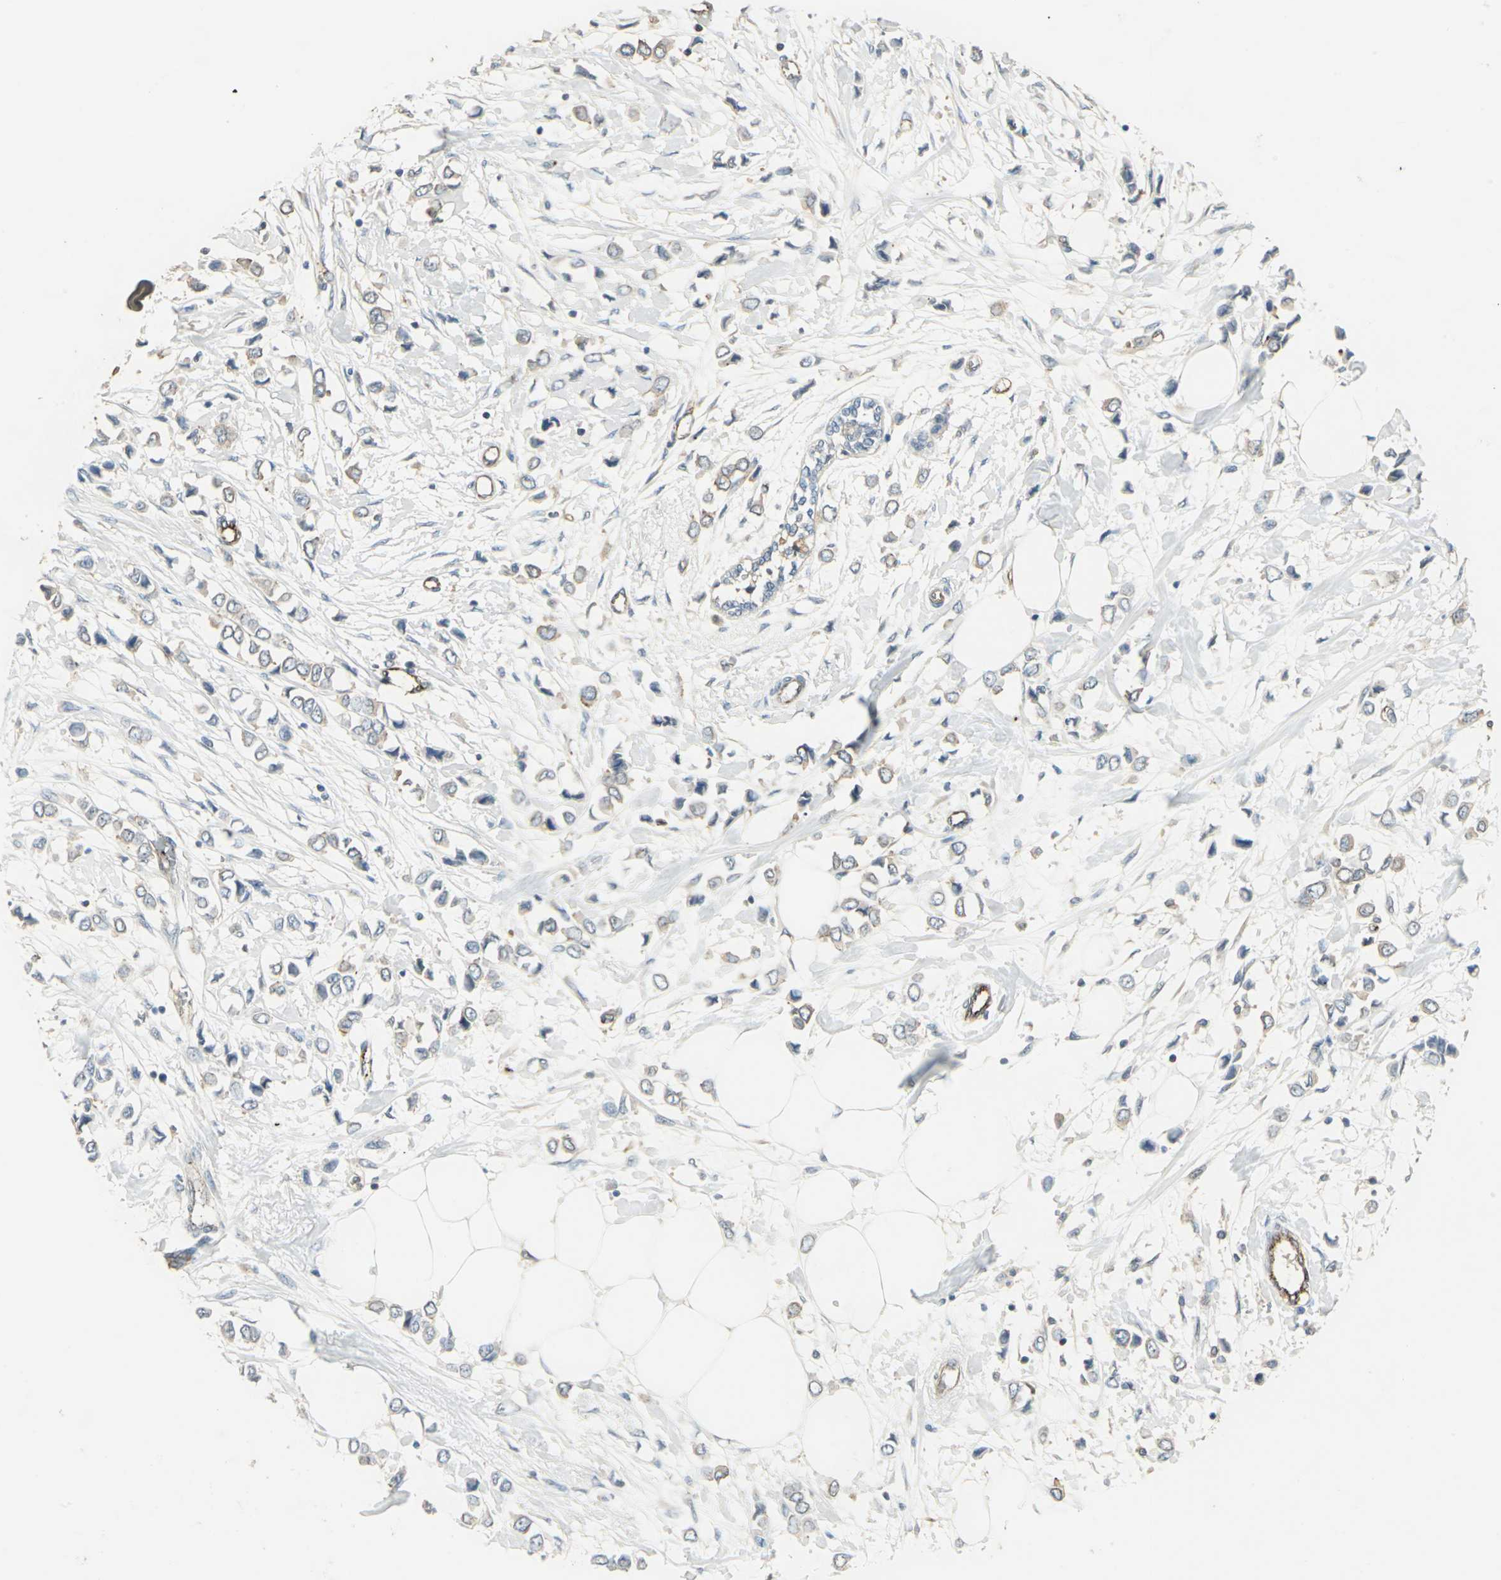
{"staining": {"intensity": "weak", "quantity": "25%-75%", "location": "cytoplasmic/membranous"}, "tissue": "breast cancer", "cell_type": "Tumor cells", "image_type": "cancer", "snomed": [{"axis": "morphology", "description": "Lobular carcinoma"}, {"axis": "topography", "description": "Breast"}], "caption": "High-power microscopy captured an immunohistochemistry micrograph of lobular carcinoma (breast), revealing weak cytoplasmic/membranous staining in about 25%-75% of tumor cells. The staining is performed using DAB (3,3'-diaminobenzidine) brown chromogen to label protein expression. The nuclei are counter-stained blue using hematoxylin.", "gene": "RAPGEF1", "patient": {"sex": "female", "age": 51}}